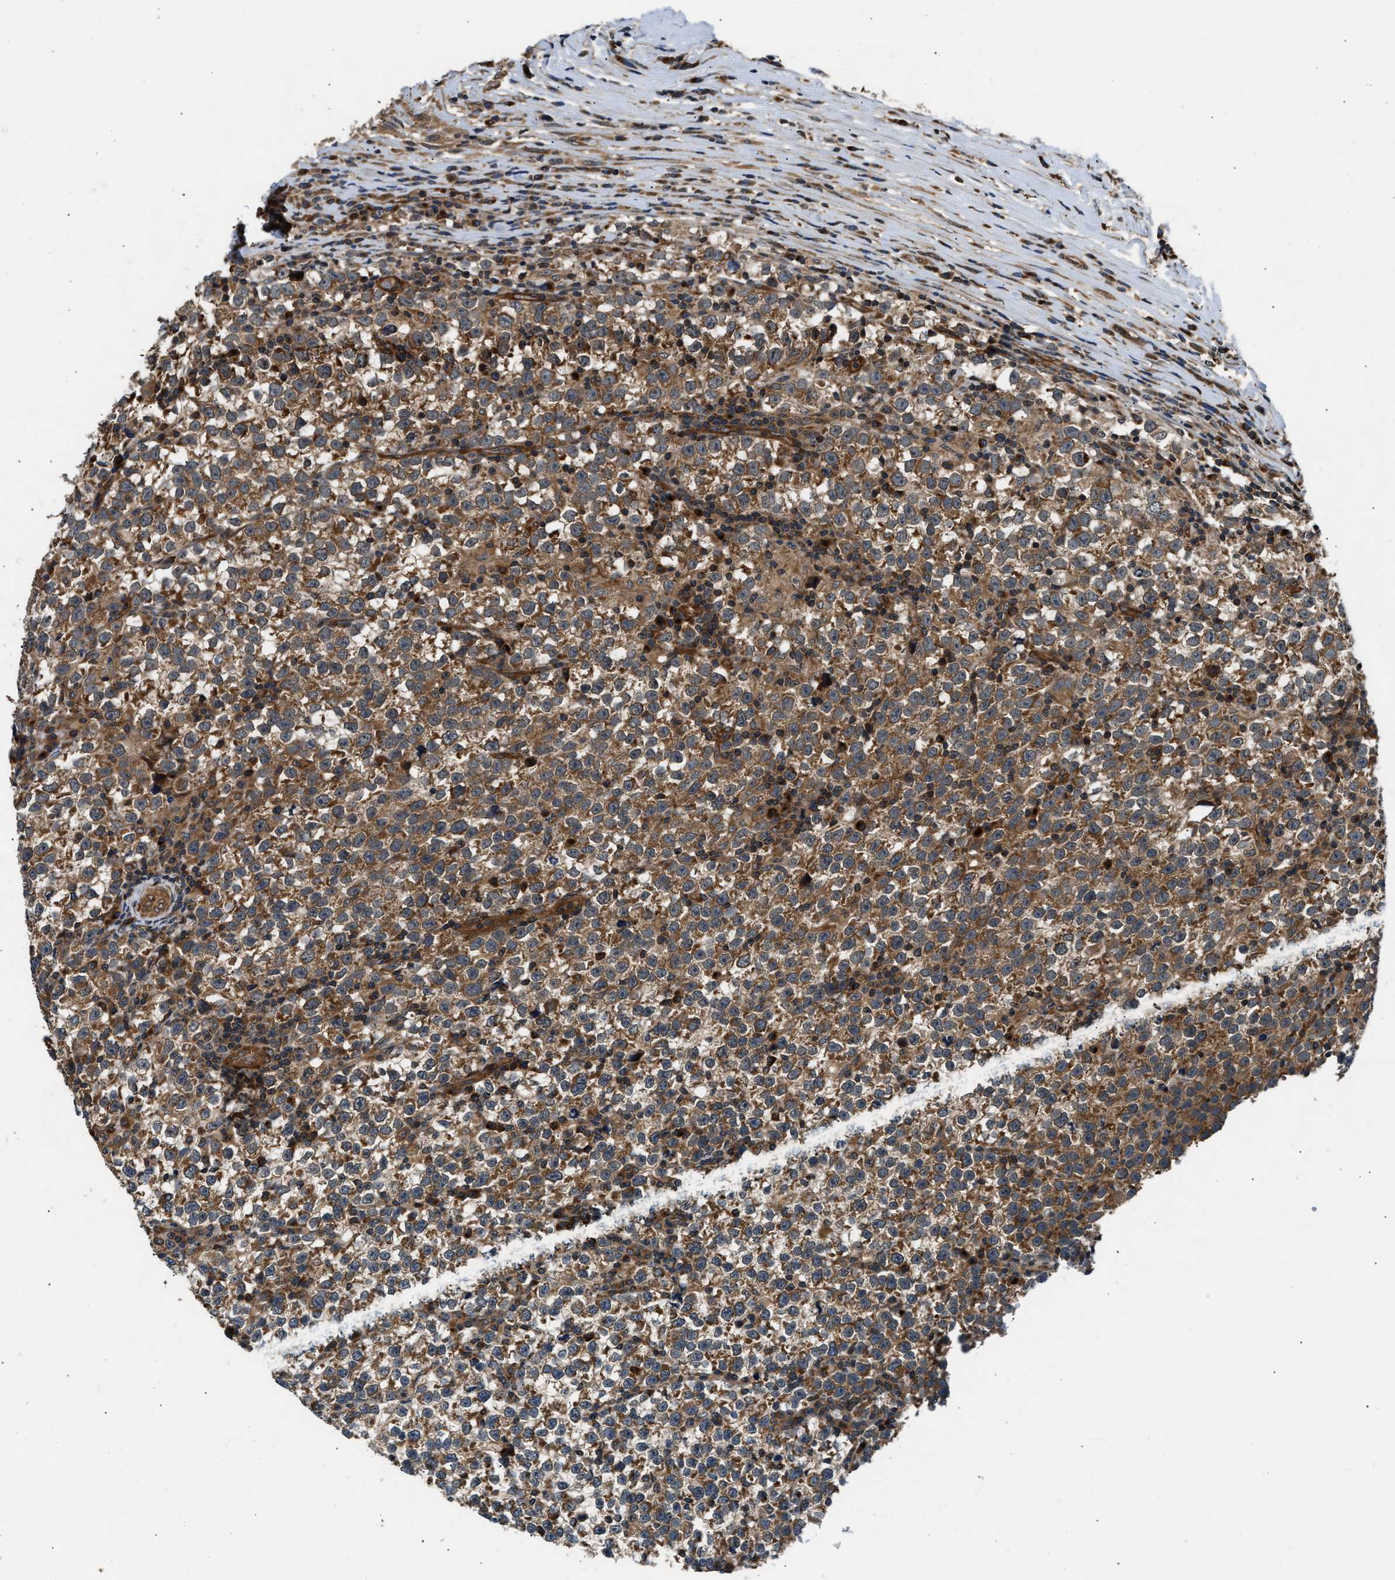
{"staining": {"intensity": "moderate", "quantity": ">75%", "location": "cytoplasmic/membranous"}, "tissue": "testis cancer", "cell_type": "Tumor cells", "image_type": "cancer", "snomed": [{"axis": "morphology", "description": "Normal tissue, NOS"}, {"axis": "morphology", "description": "Seminoma, NOS"}, {"axis": "topography", "description": "Testis"}], "caption": "High-power microscopy captured an immunohistochemistry (IHC) image of testis cancer (seminoma), revealing moderate cytoplasmic/membranous expression in approximately >75% of tumor cells. The protein of interest is shown in brown color, while the nuclei are stained blue.", "gene": "PNPLA8", "patient": {"sex": "male", "age": 43}}